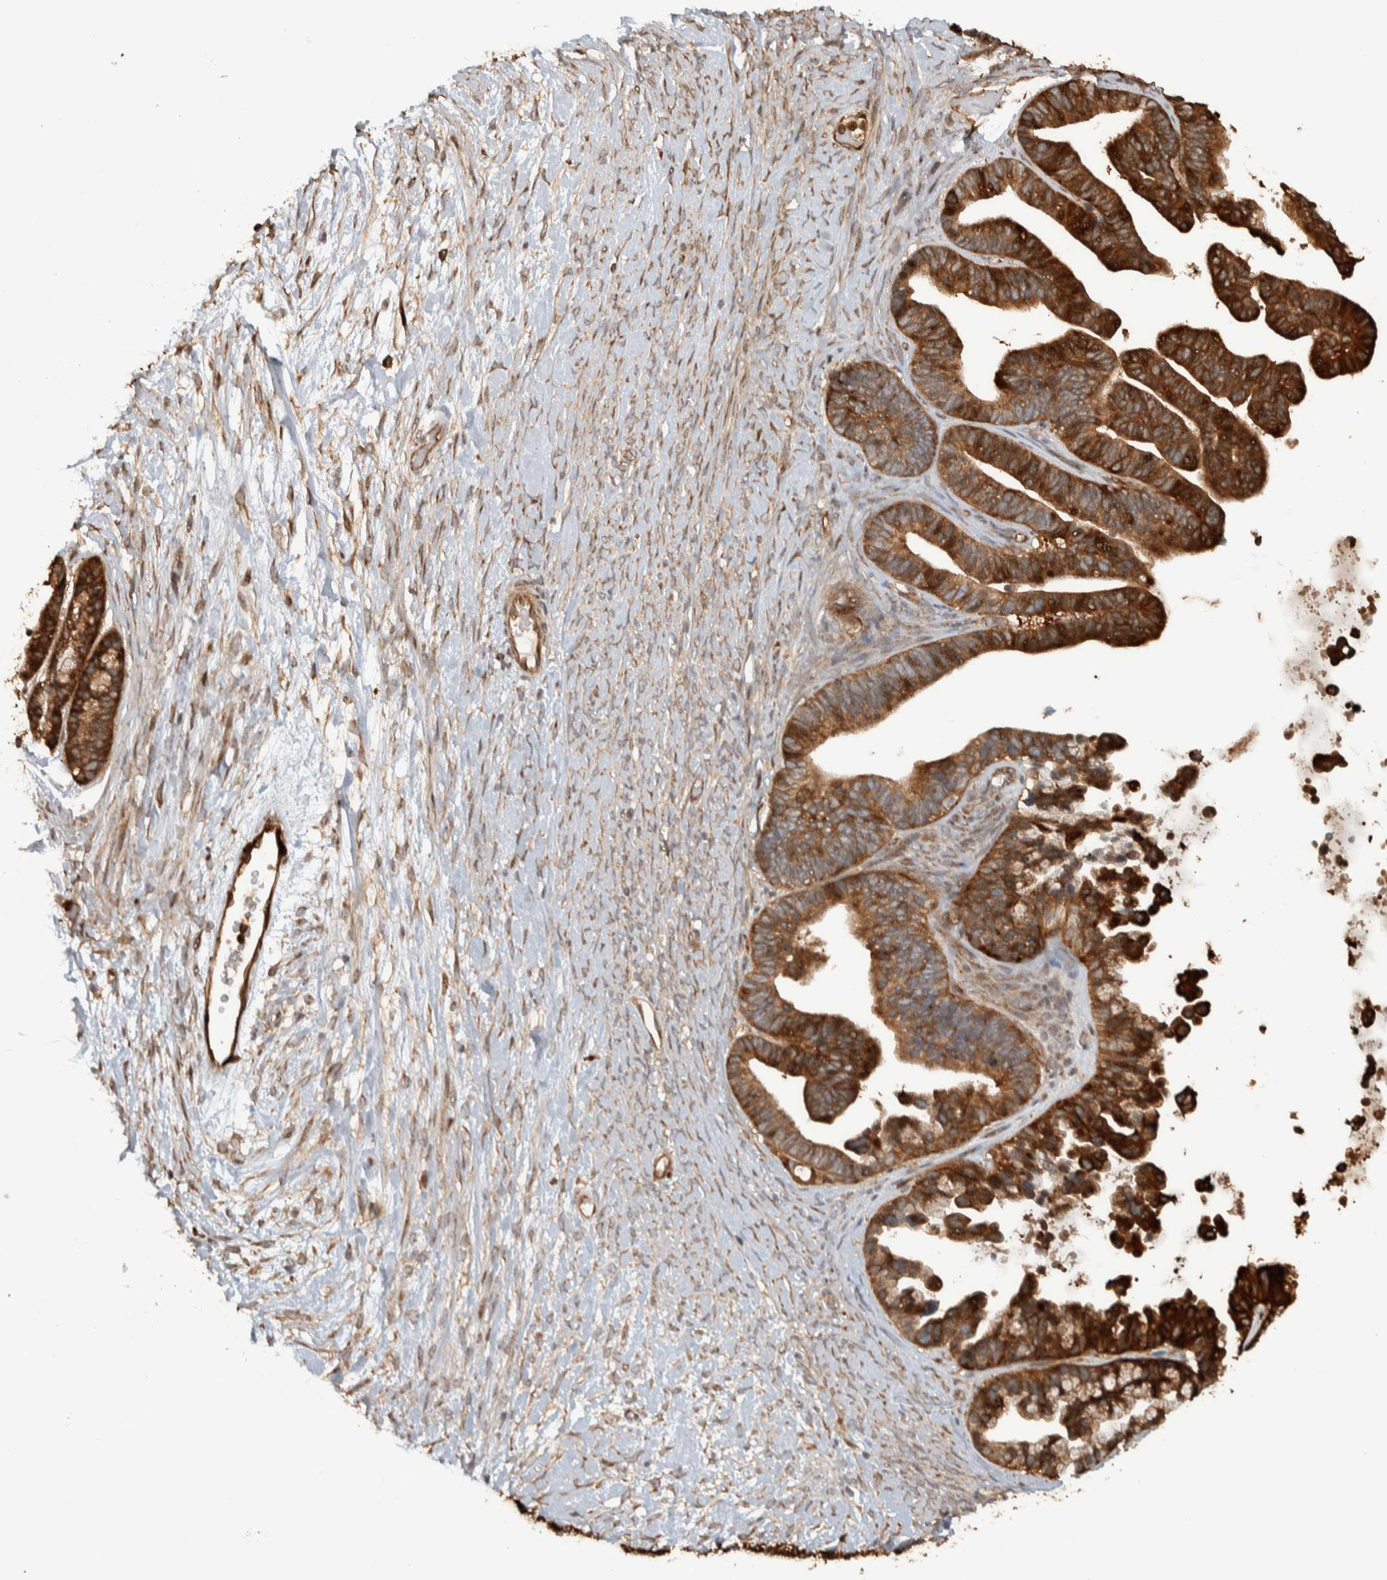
{"staining": {"intensity": "strong", "quantity": ">75%", "location": "cytoplasmic/membranous"}, "tissue": "ovarian cancer", "cell_type": "Tumor cells", "image_type": "cancer", "snomed": [{"axis": "morphology", "description": "Cystadenocarcinoma, serous, NOS"}, {"axis": "topography", "description": "Ovary"}], "caption": "Immunohistochemistry micrograph of human ovarian cancer stained for a protein (brown), which reveals high levels of strong cytoplasmic/membranous positivity in approximately >75% of tumor cells.", "gene": "CNTROB", "patient": {"sex": "female", "age": 56}}